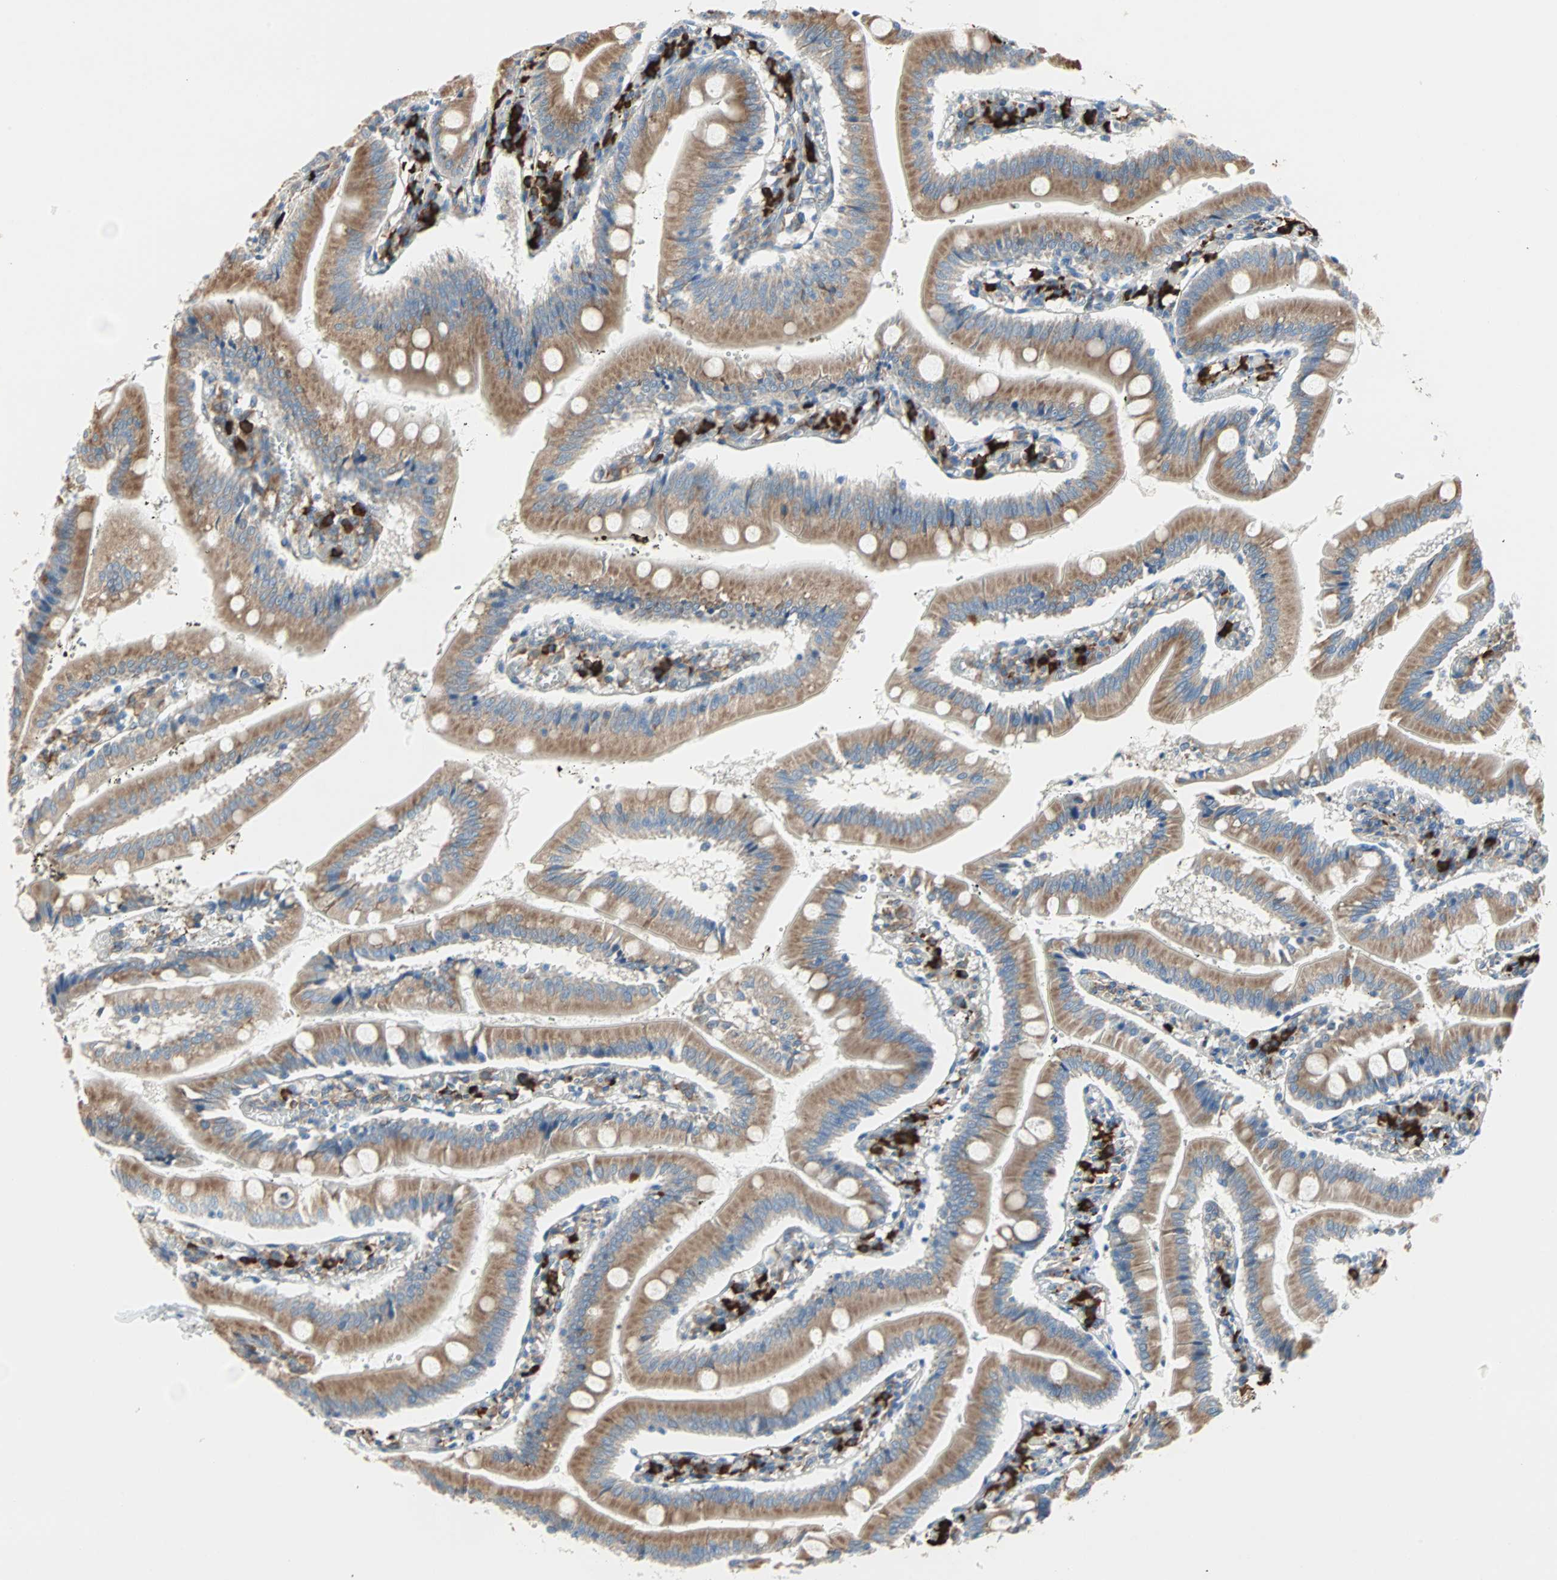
{"staining": {"intensity": "moderate", "quantity": ">75%", "location": "cytoplasmic/membranous"}, "tissue": "small intestine", "cell_type": "Glandular cells", "image_type": "normal", "snomed": [{"axis": "morphology", "description": "Normal tissue, NOS"}, {"axis": "topography", "description": "Small intestine"}], "caption": "Glandular cells show medium levels of moderate cytoplasmic/membranous expression in about >75% of cells in unremarkable small intestine. Nuclei are stained in blue.", "gene": "PLCXD1", "patient": {"sex": "male", "age": 71}}